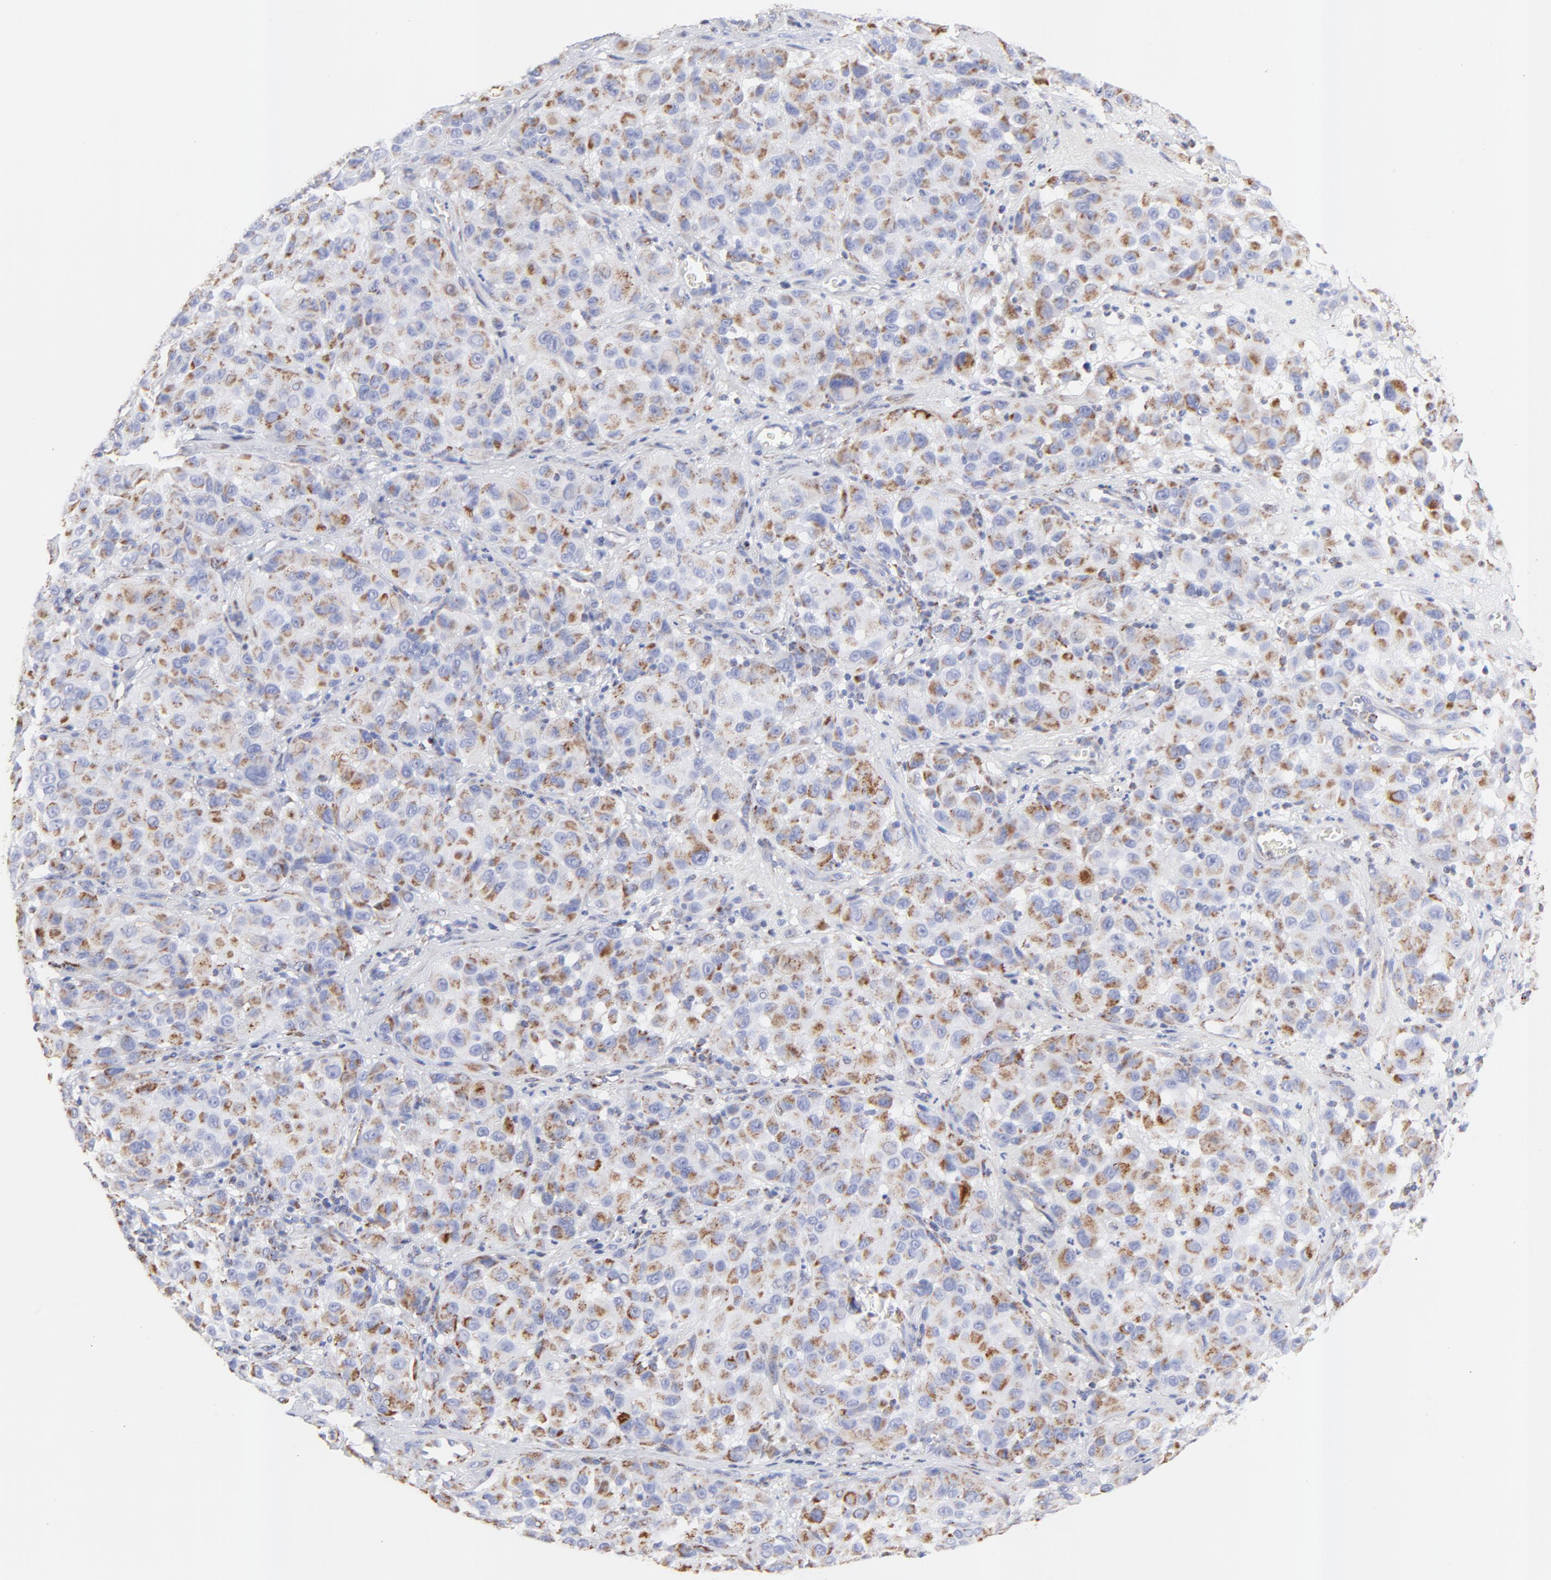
{"staining": {"intensity": "moderate", "quantity": ">75%", "location": "cytoplasmic/membranous"}, "tissue": "melanoma", "cell_type": "Tumor cells", "image_type": "cancer", "snomed": [{"axis": "morphology", "description": "Malignant melanoma, NOS"}, {"axis": "topography", "description": "Skin"}], "caption": "A brown stain labels moderate cytoplasmic/membranous staining of a protein in malignant melanoma tumor cells.", "gene": "COX4I1", "patient": {"sex": "female", "age": 21}}